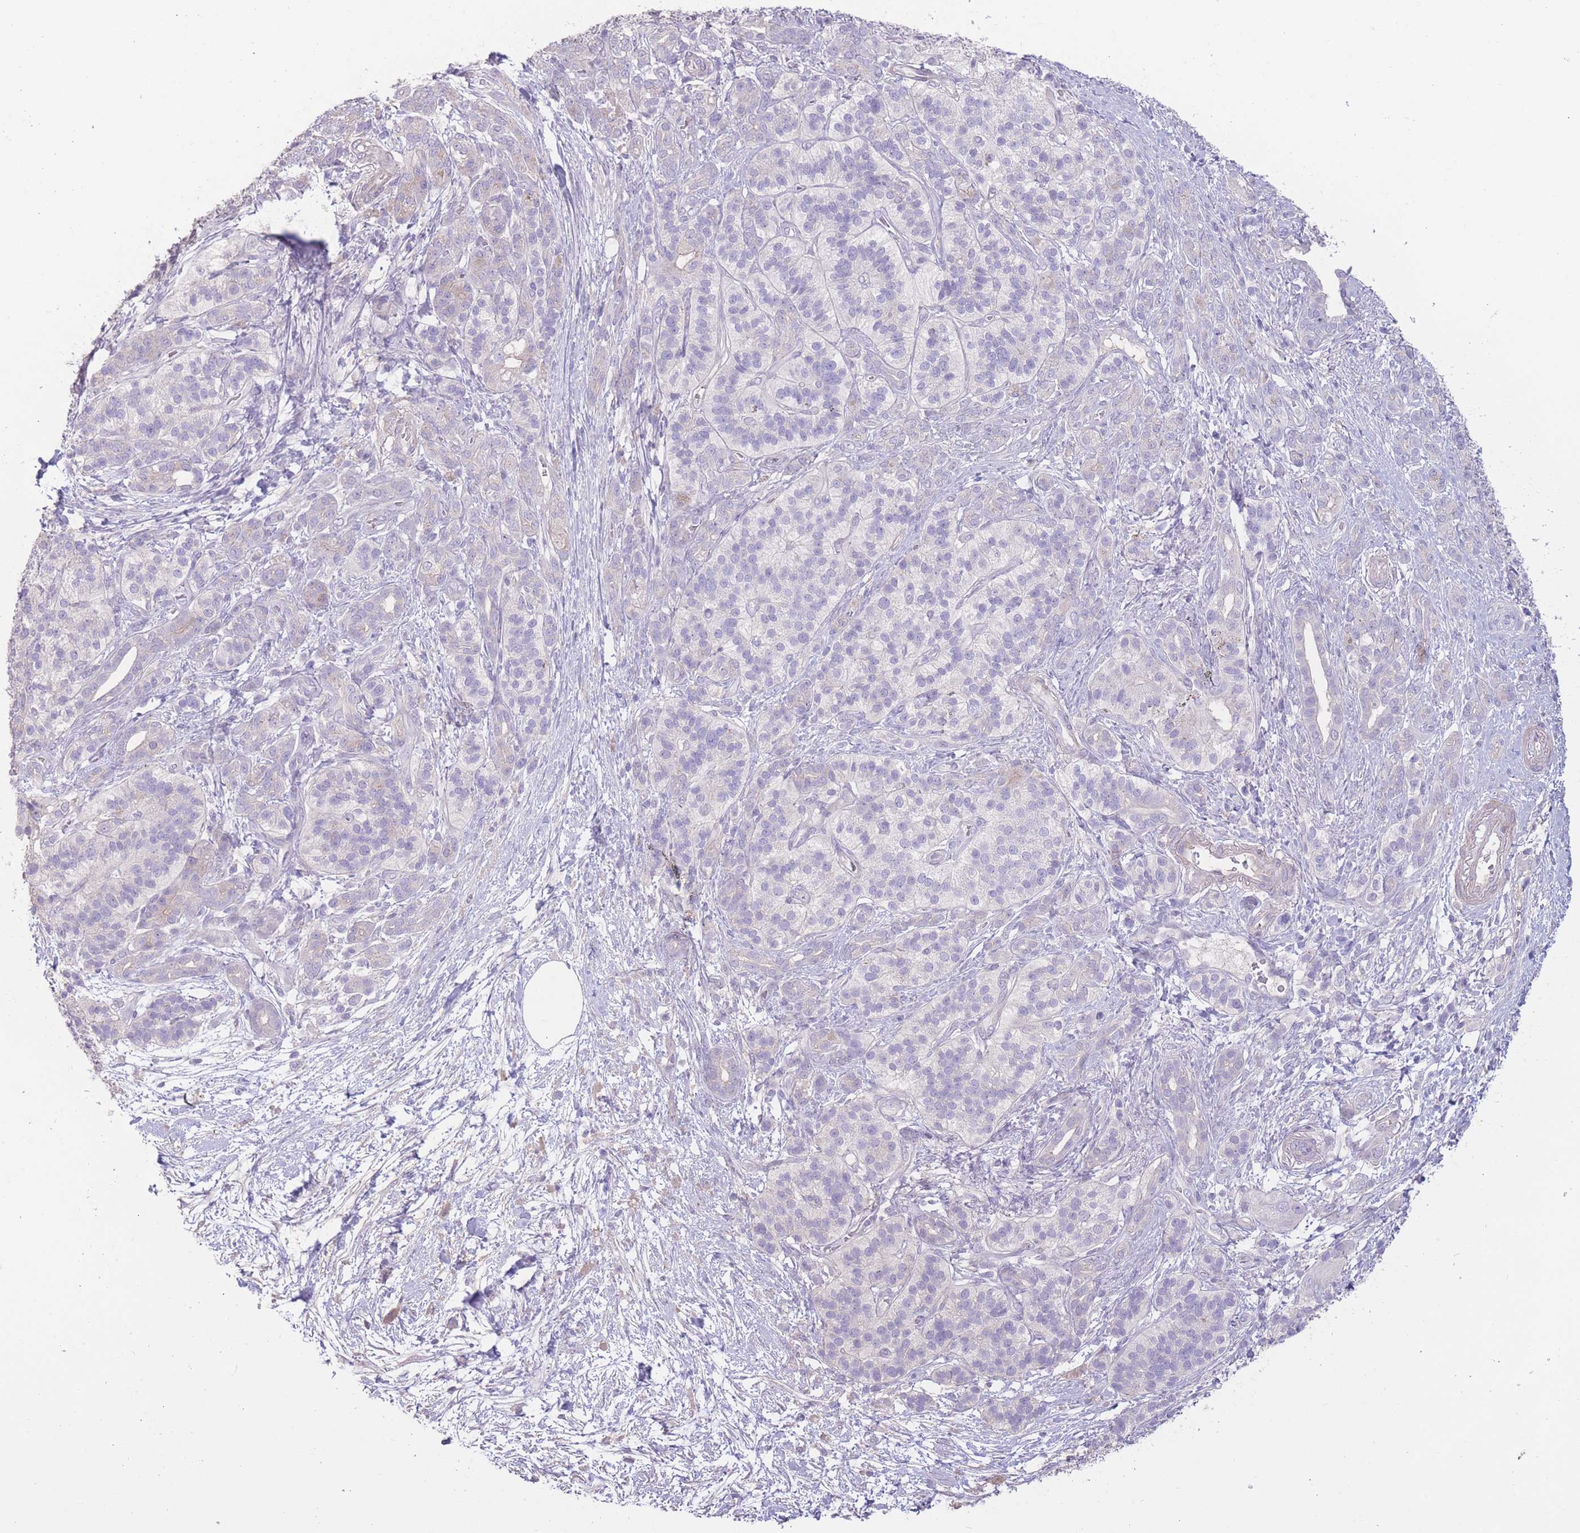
{"staining": {"intensity": "negative", "quantity": "none", "location": "none"}, "tissue": "pancreatic cancer", "cell_type": "Tumor cells", "image_type": "cancer", "snomed": [{"axis": "morphology", "description": "Adenocarcinoma, NOS"}, {"axis": "topography", "description": "Pancreas"}], "caption": "Immunohistochemical staining of adenocarcinoma (pancreatic) reveals no significant positivity in tumor cells.", "gene": "RSPH10B", "patient": {"sex": "male", "age": 57}}